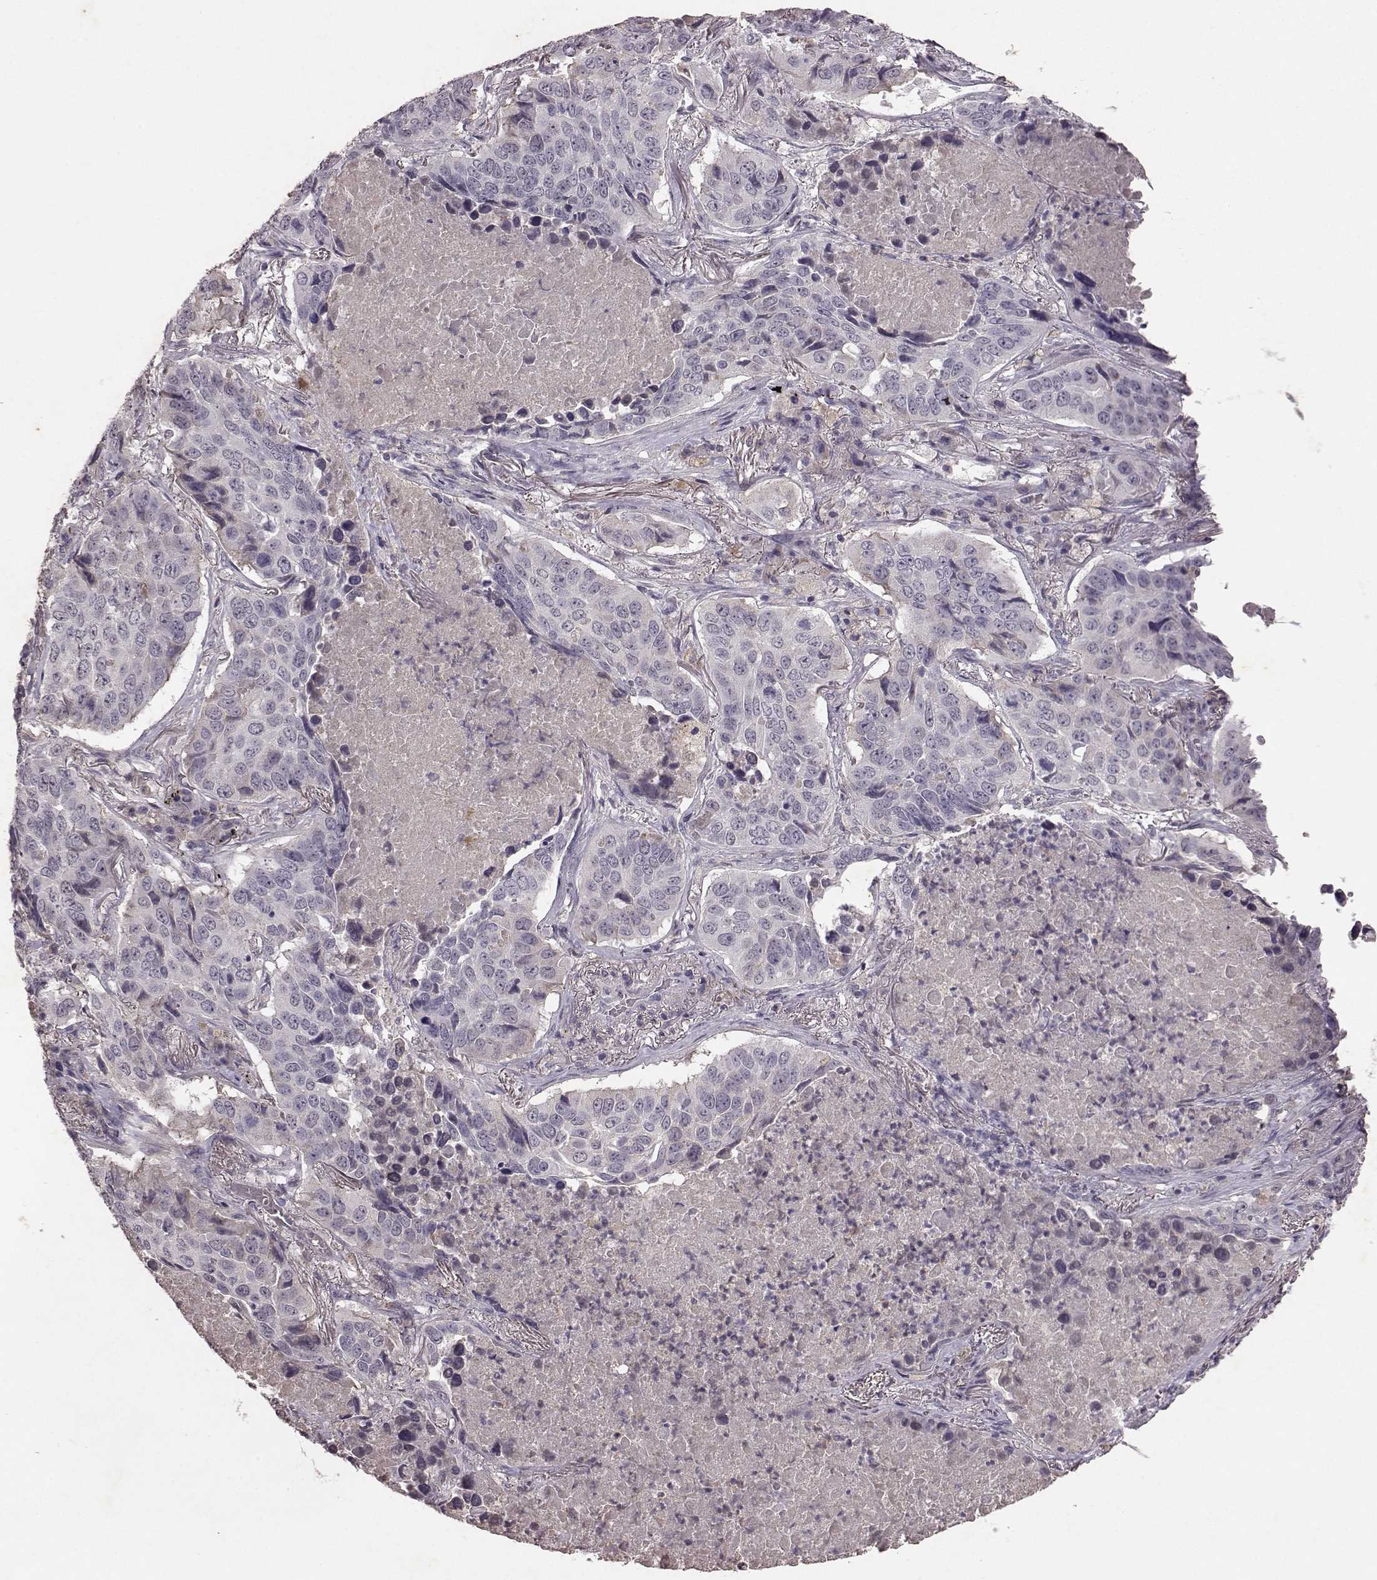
{"staining": {"intensity": "negative", "quantity": "none", "location": "none"}, "tissue": "lung cancer", "cell_type": "Tumor cells", "image_type": "cancer", "snomed": [{"axis": "morphology", "description": "Normal tissue, NOS"}, {"axis": "morphology", "description": "Squamous cell carcinoma, NOS"}, {"axis": "topography", "description": "Bronchus"}, {"axis": "topography", "description": "Lung"}], "caption": "High power microscopy image of an immunohistochemistry (IHC) image of squamous cell carcinoma (lung), revealing no significant positivity in tumor cells.", "gene": "FRRS1L", "patient": {"sex": "male", "age": 64}}